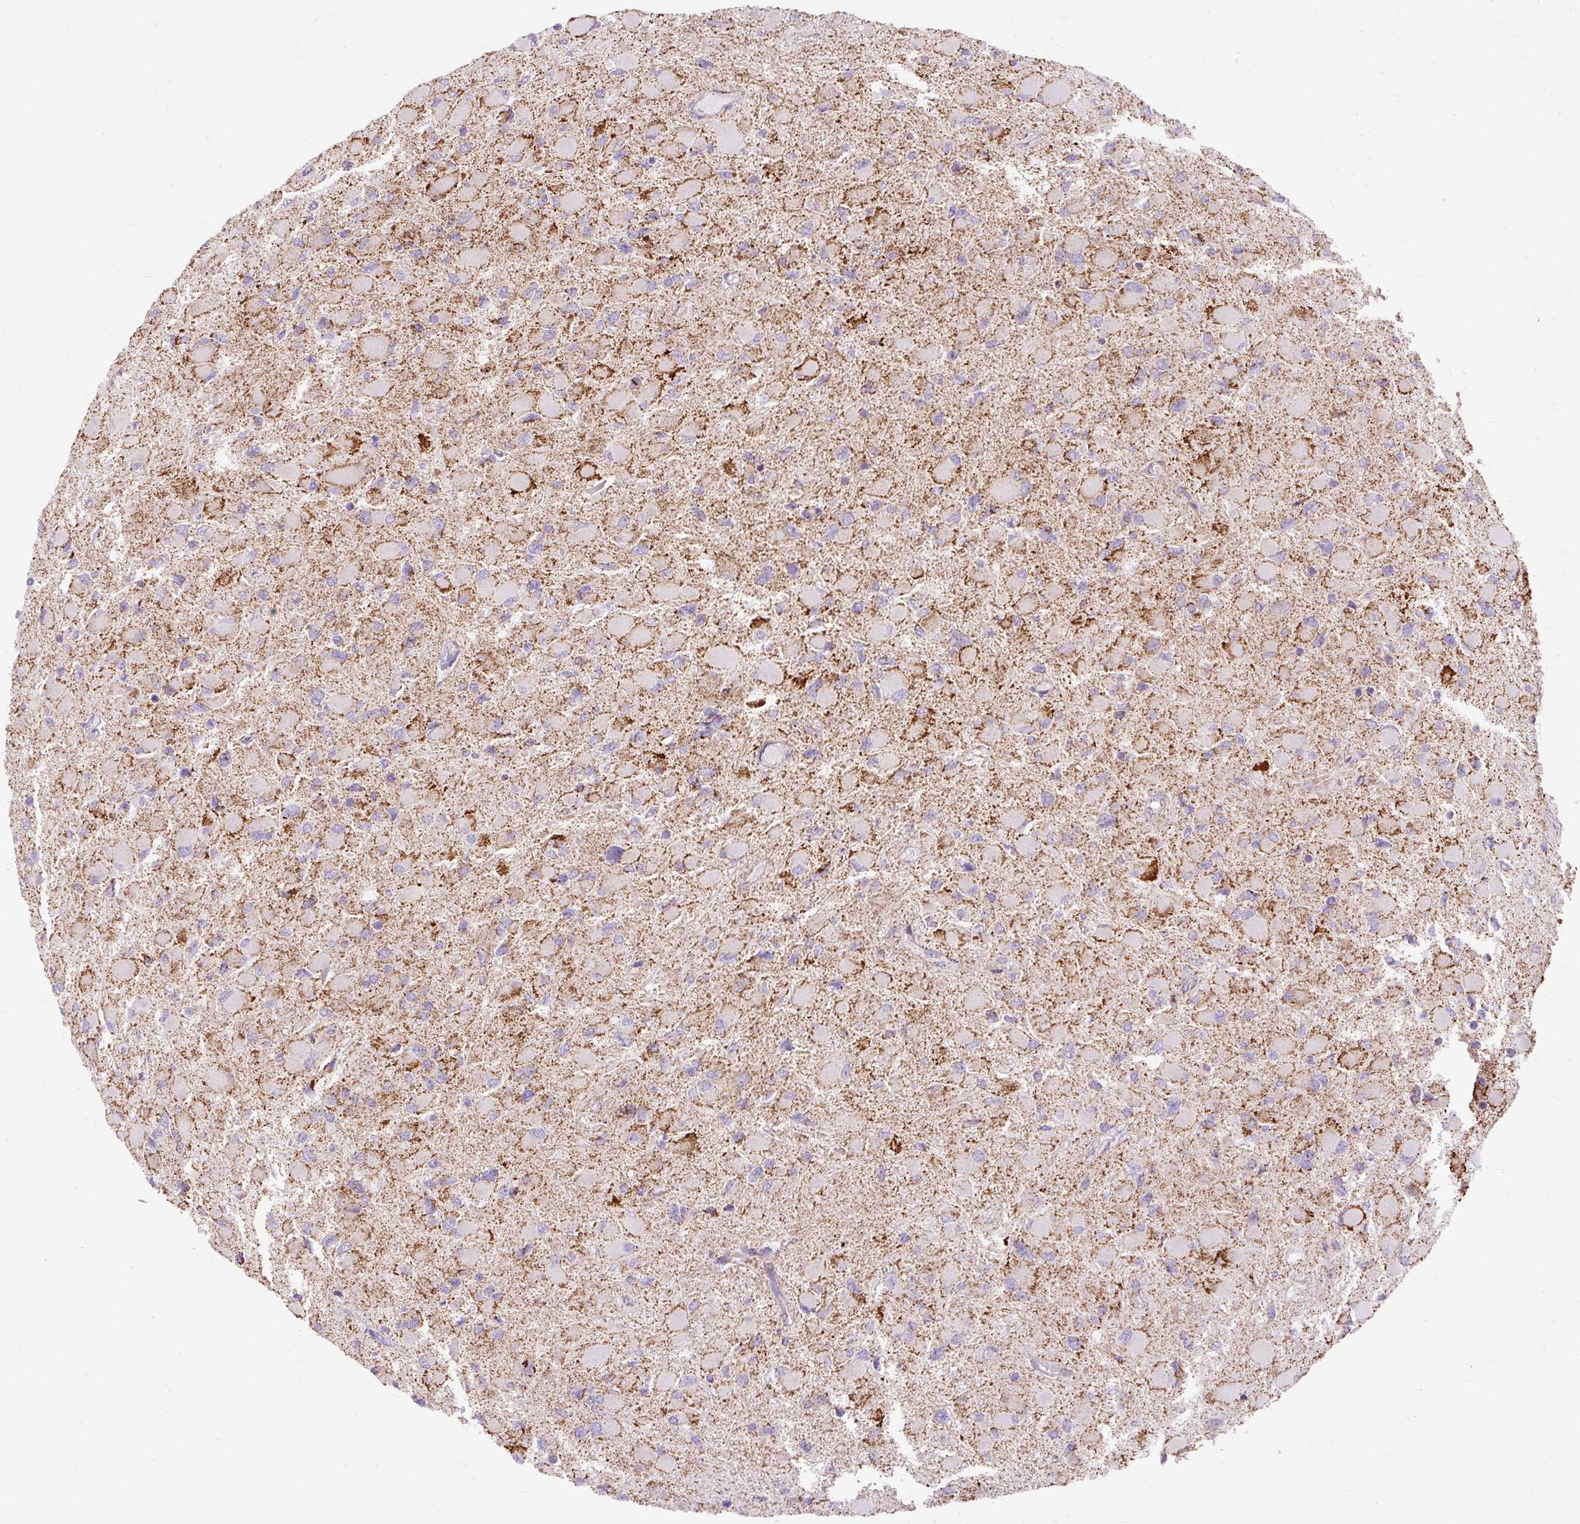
{"staining": {"intensity": "moderate", "quantity": "<25%", "location": "cytoplasmic/membranous"}, "tissue": "glioma", "cell_type": "Tumor cells", "image_type": "cancer", "snomed": [{"axis": "morphology", "description": "Glioma, malignant, High grade"}, {"axis": "topography", "description": "Cerebral cortex"}], "caption": "Human malignant glioma (high-grade) stained with a protein marker reveals moderate staining in tumor cells.", "gene": "CEP290", "patient": {"sex": "female", "age": 36}}